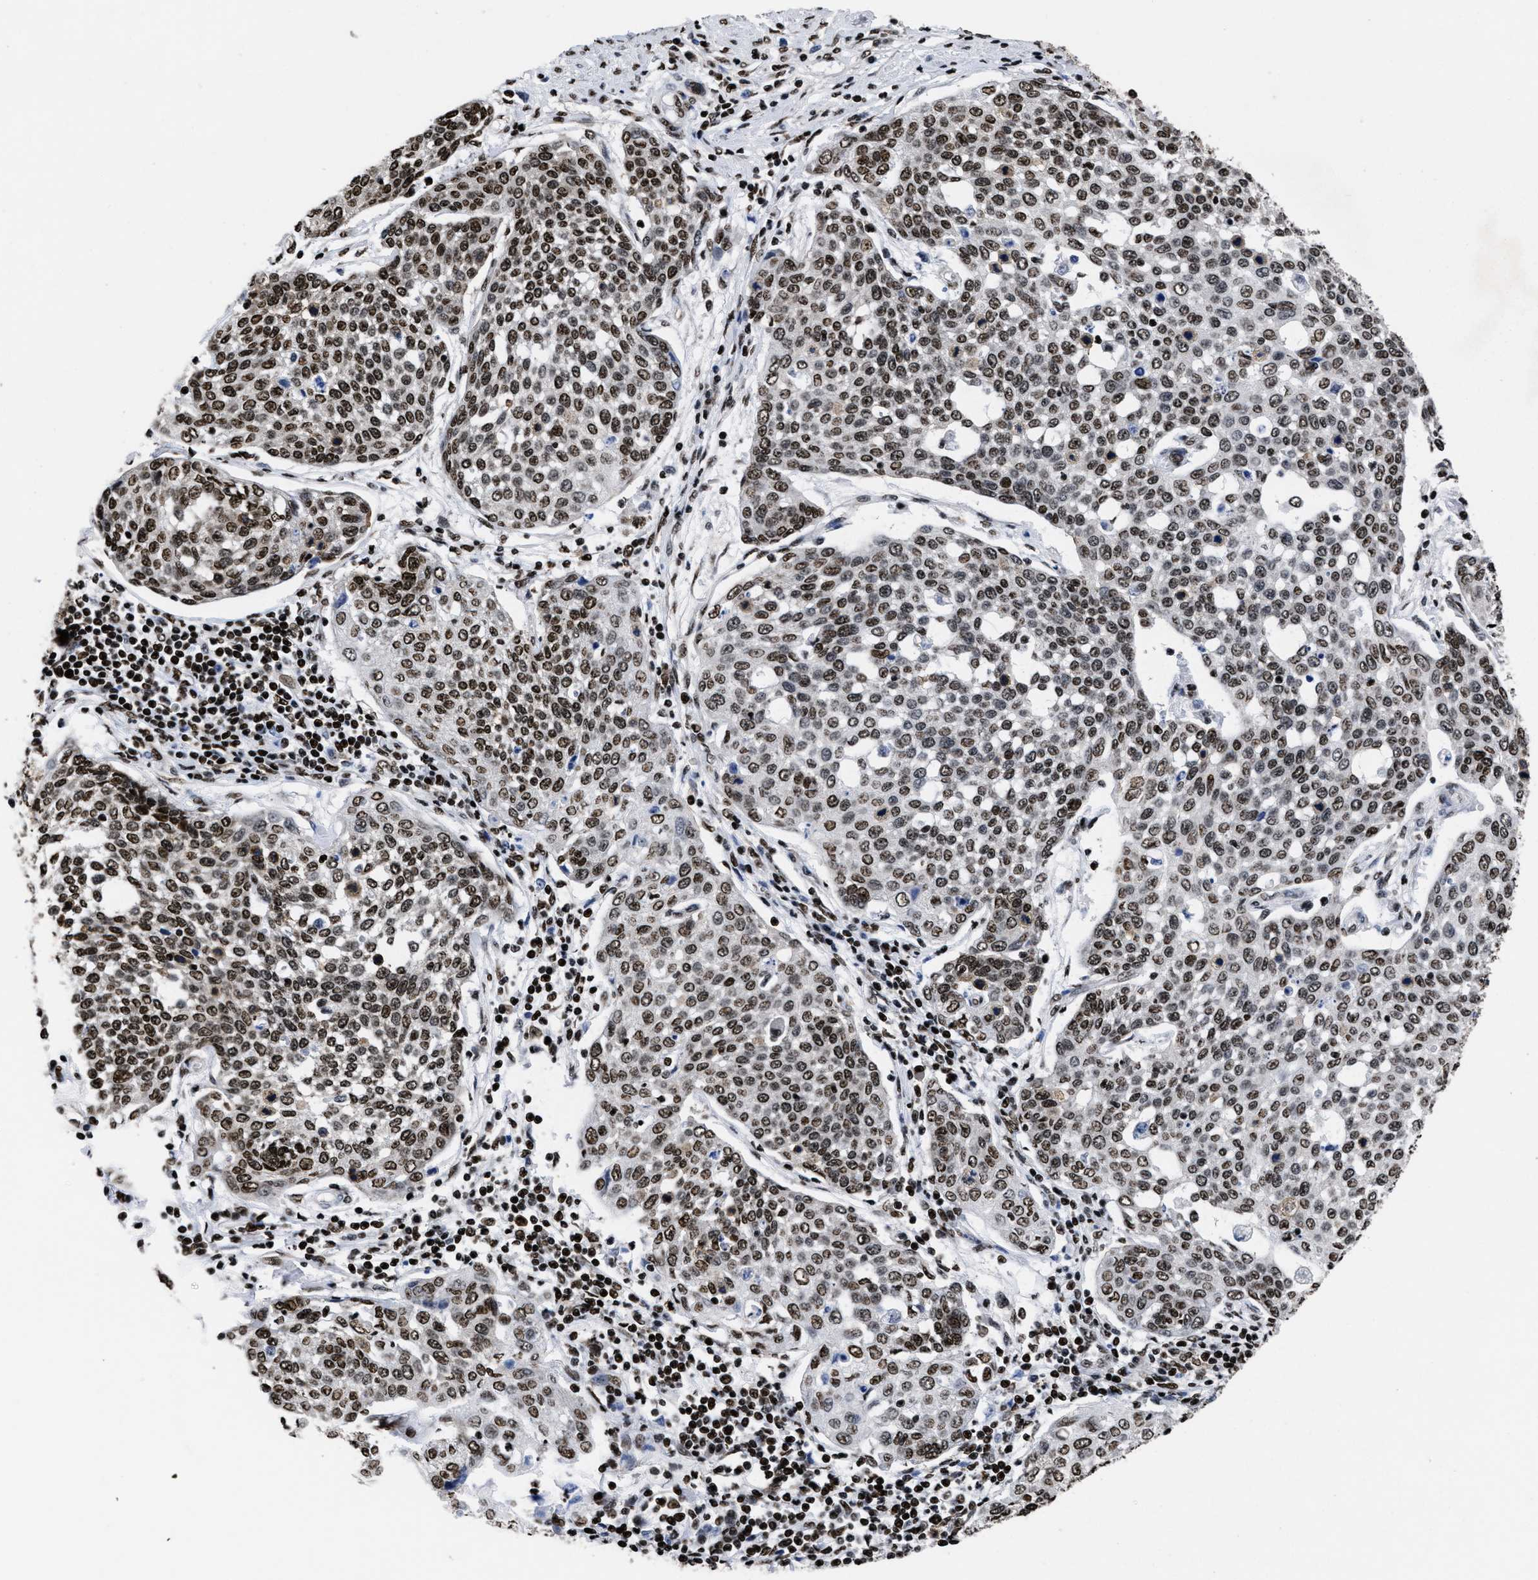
{"staining": {"intensity": "moderate", "quantity": ">75%", "location": "nuclear"}, "tissue": "cervical cancer", "cell_type": "Tumor cells", "image_type": "cancer", "snomed": [{"axis": "morphology", "description": "Squamous cell carcinoma, NOS"}, {"axis": "topography", "description": "Cervix"}], "caption": "DAB (3,3'-diaminobenzidine) immunohistochemical staining of human cervical cancer displays moderate nuclear protein expression in approximately >75% of tumor cells.", "gene": "CALHM3", "patient": {"sex": "female", "age": 34}}